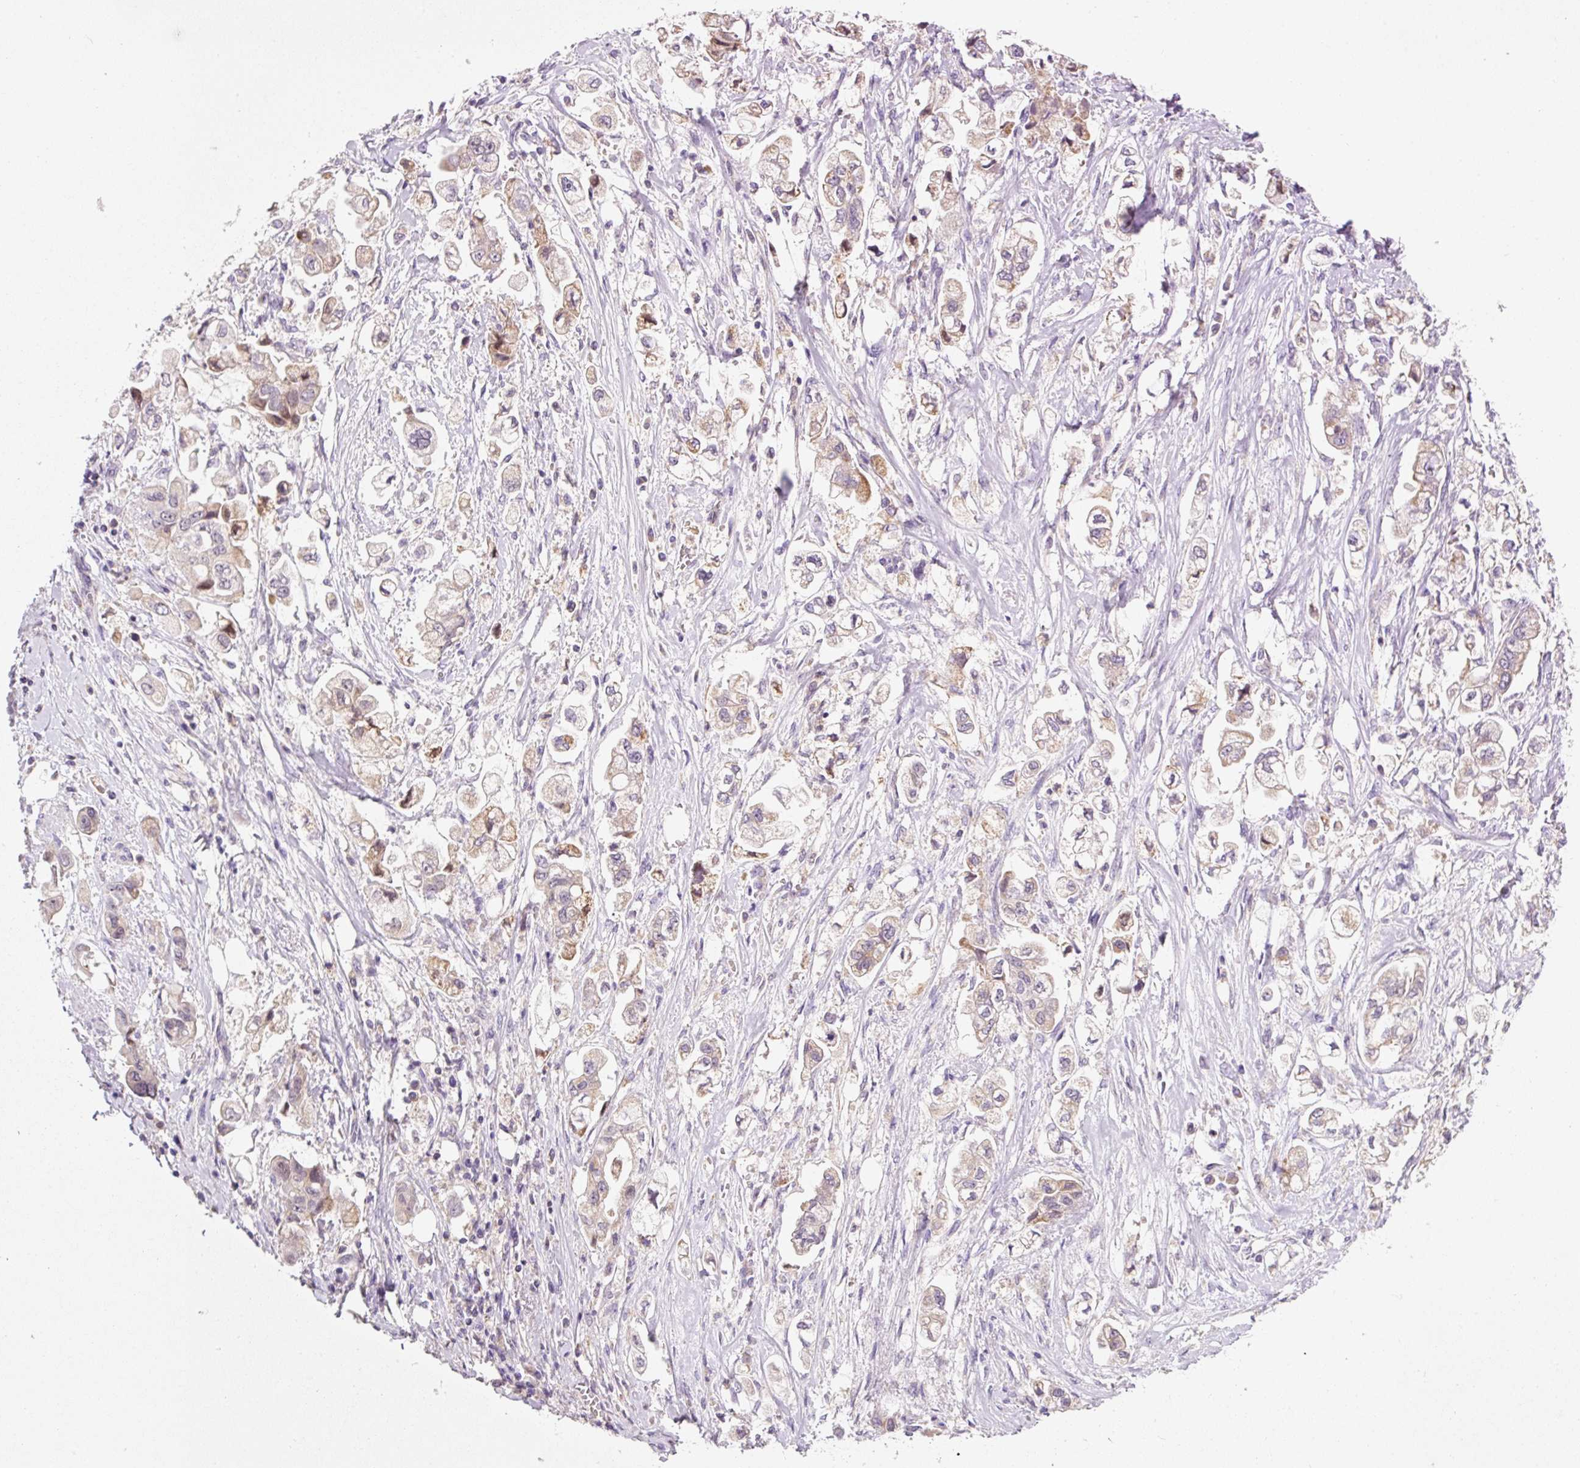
{"staining": {"intensity": "weak", "quantity": "<25%", "location": "cytoplasmic/membranous"}, "tissue": "stomach cancer", "cell_type": "Tumor cells", "image_type": "cancer", "snomed": [{"axis": "morphology", "description": "Adenocarcinoma, NOS"}, {"axis": "topography", "description": "Stomach"}], "caption": "Adenocarcinoma (stomach) stained for a protein using immunohistochemistry demonstrates no positivity tumor cells.", "gene": "PCK2", "patient": {"sex": "male", "age": 62}}